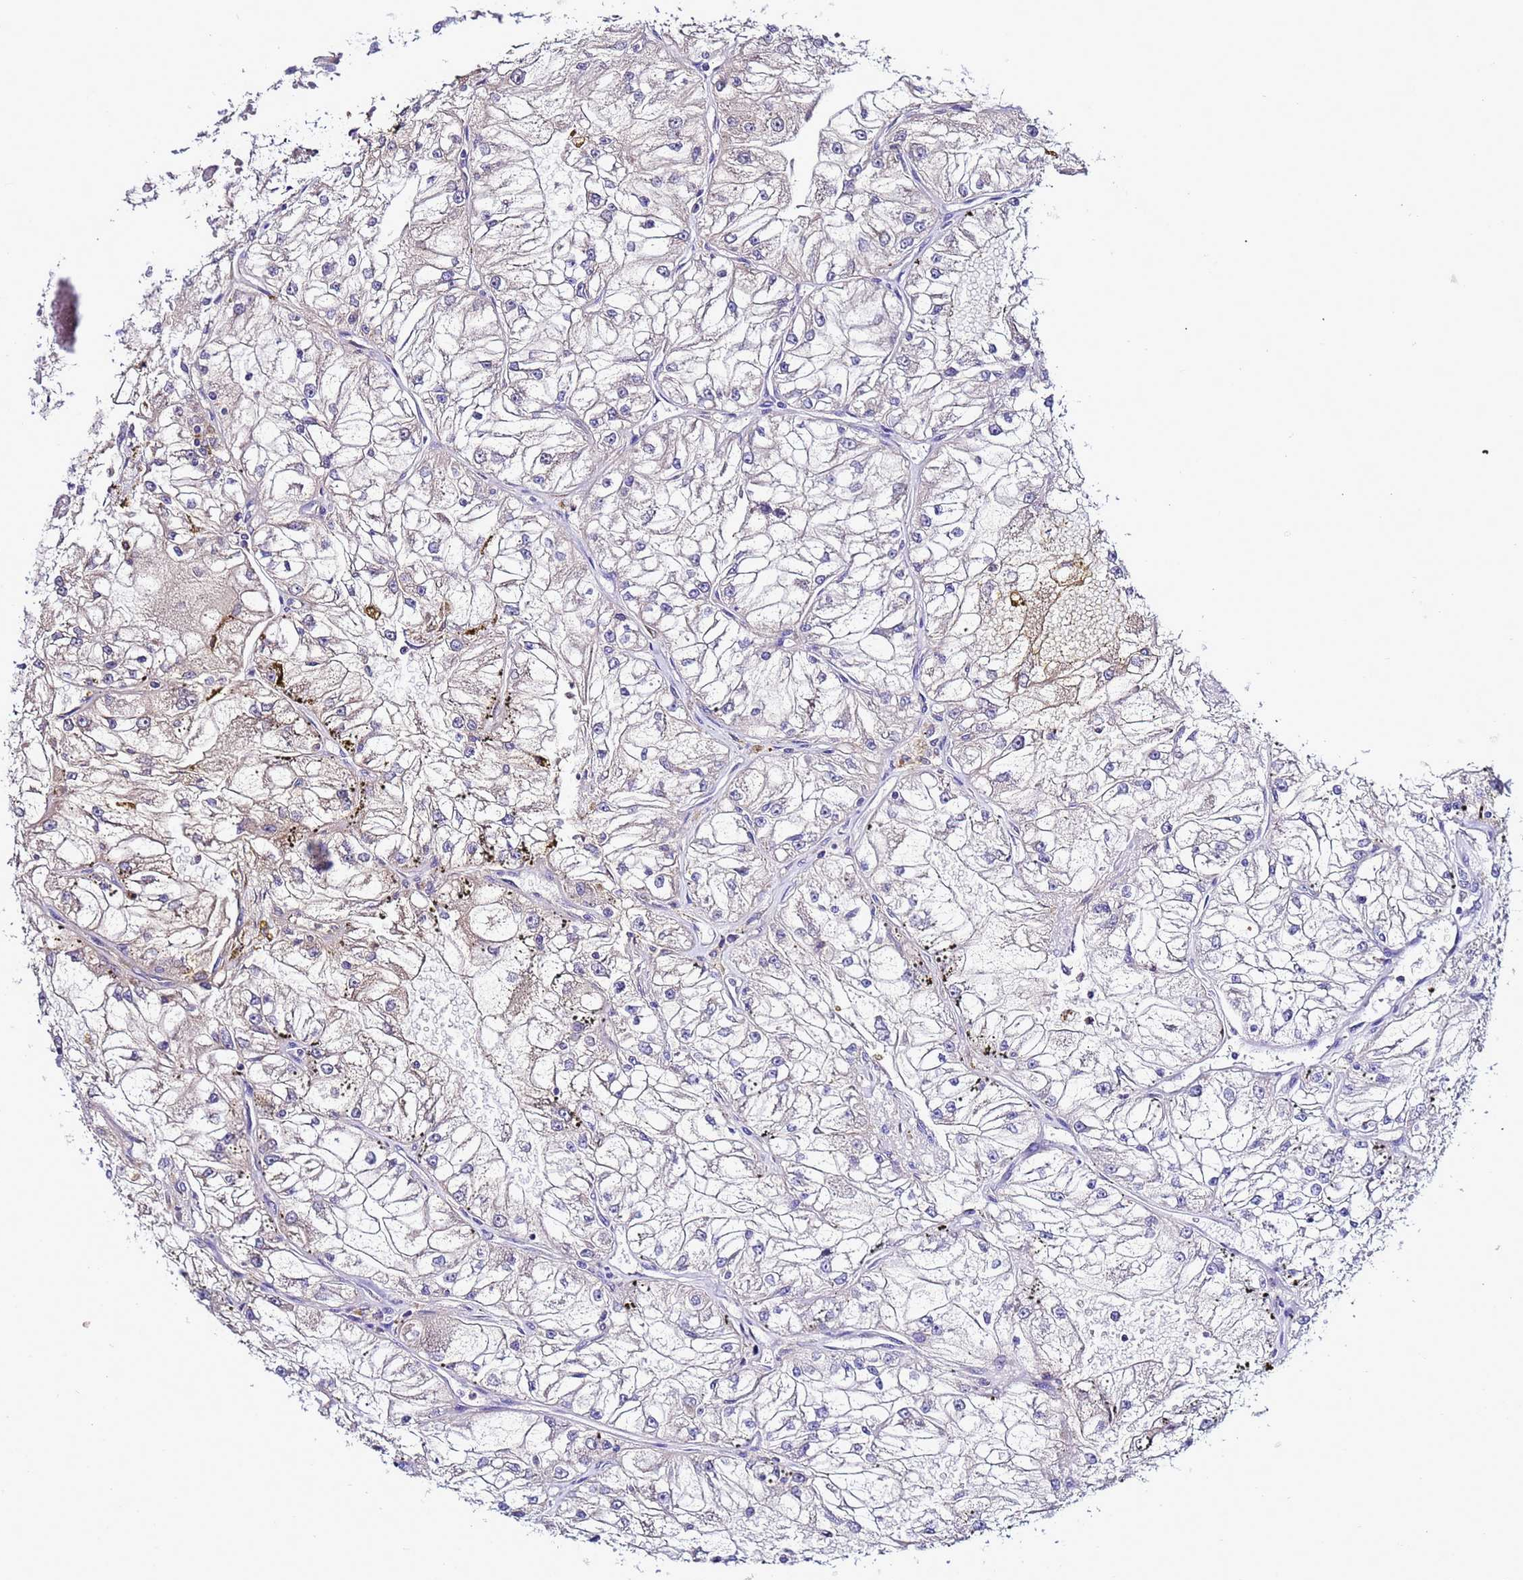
{"staining": {"intensity": "weak", "quantity": "25%-75%", "location": "cytoplasmic/membranous"}, "tissue": "renal cancer", "cell_type": "Tumor cells", "image_type": "cancer", "snomed": [{"axis": "morphology", "description": "Adenocarcinoma, NOS"}, {"axis": "topography", "description": "Kidney"}], "caption": "IHC of human adenocarcinoma (renal) reveals low levels of weak cytoplasmic/membranous expression in approximately 25%-75% of tumor cells.", "gene": "ANTKMT", "patient": {"sex": "female", "age": 72}}